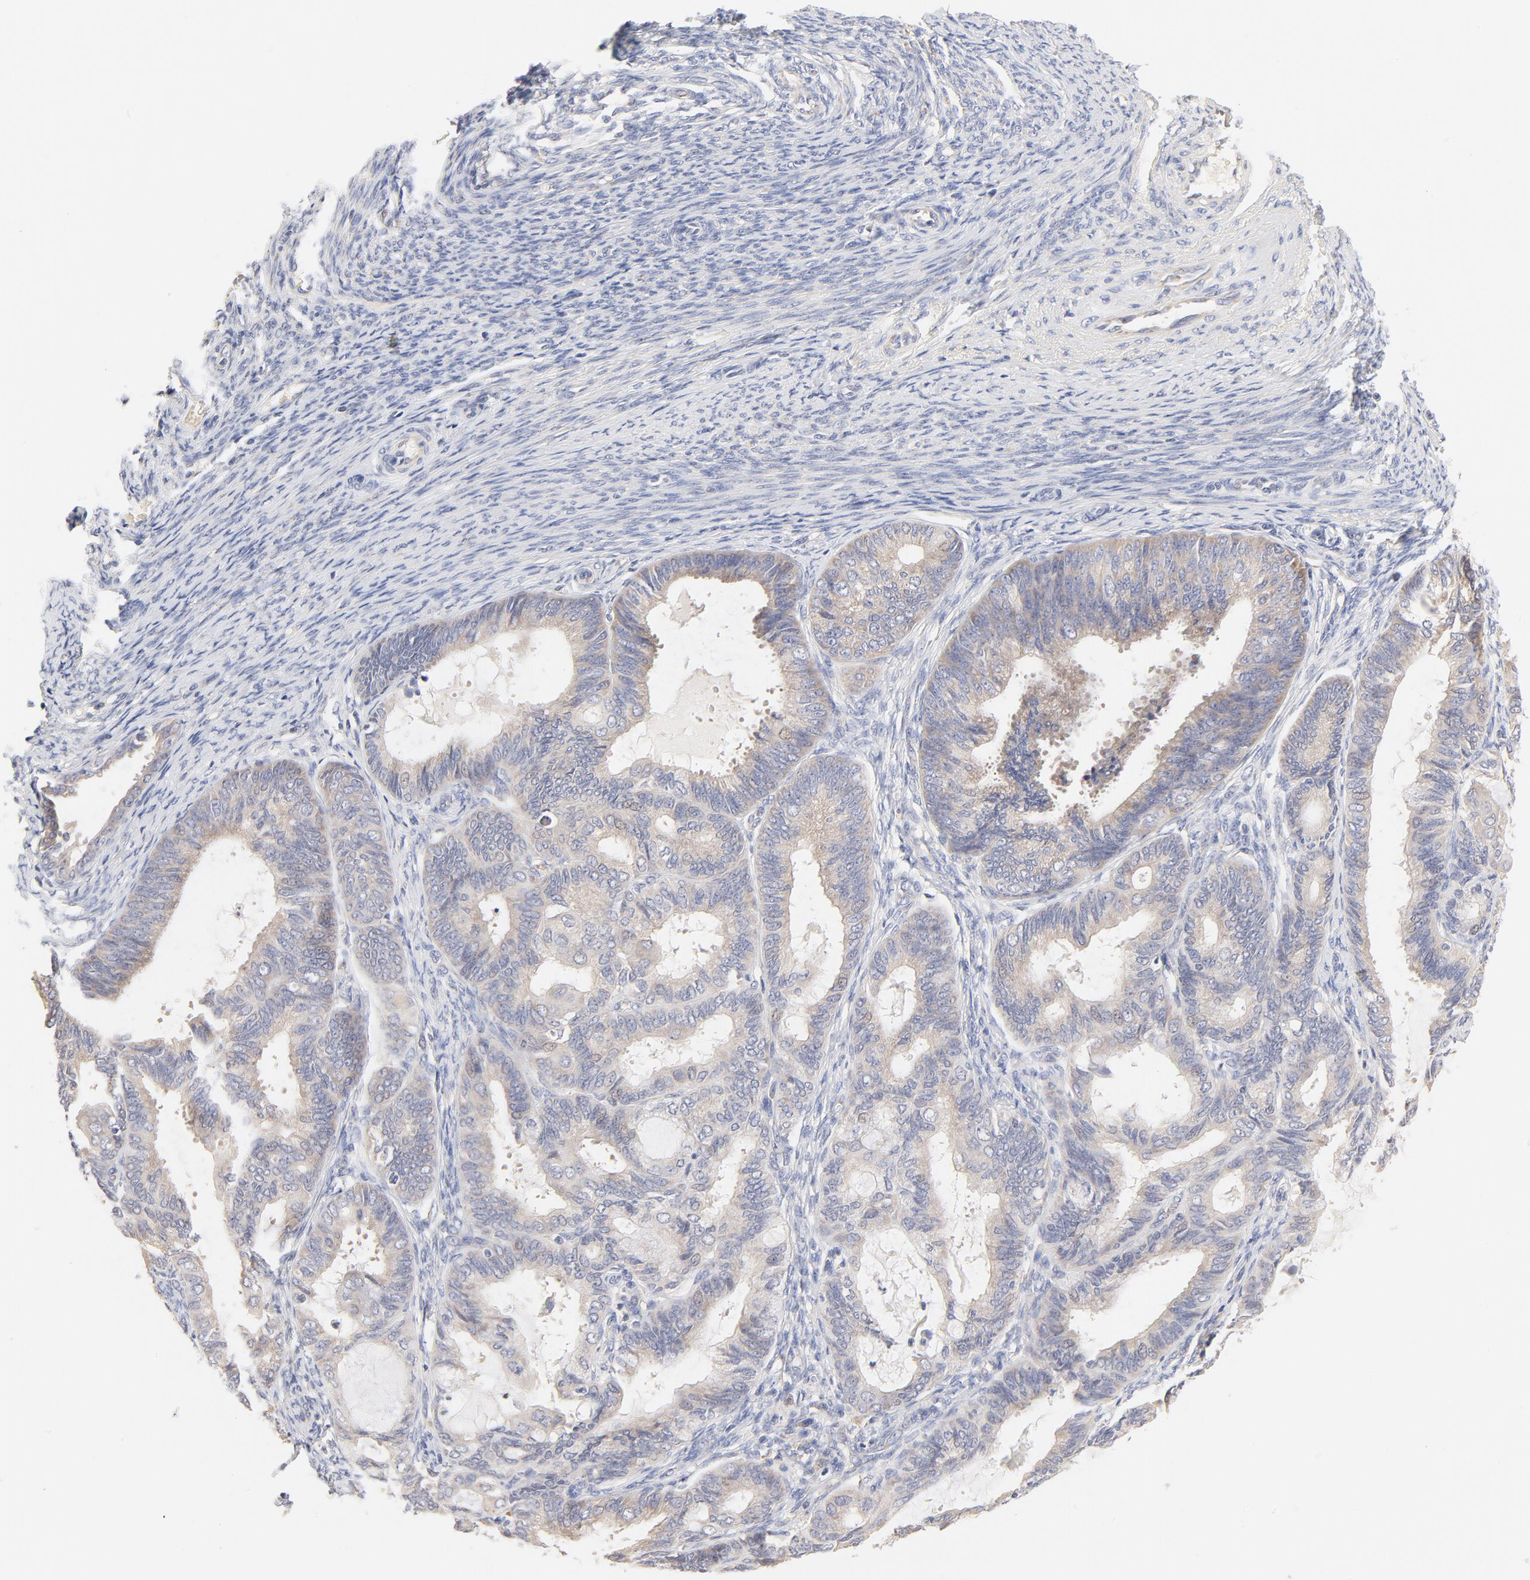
{"staining": {"intensity": "weak", "quantity": ">75%", "location": "cytoplasmic/membranous"}, "tissue": "endometrial cancer", "cell_type": "Tumor cells", "image_type": "cancer", "snomed": [{"axis": "morphology", "description": "Adenocarcinoma, NOS"}, {"axis": "topography", "description": "Endometrium"}], "caption": "A photomicrograph of human endometrial cancer (adenocarcinoma) stained for a protein exhibits weak cytoplasmic/membranous brown staining in tumor cells.", "gene": "MTERF2", "patient": {"sex": "female", "age": 63}}